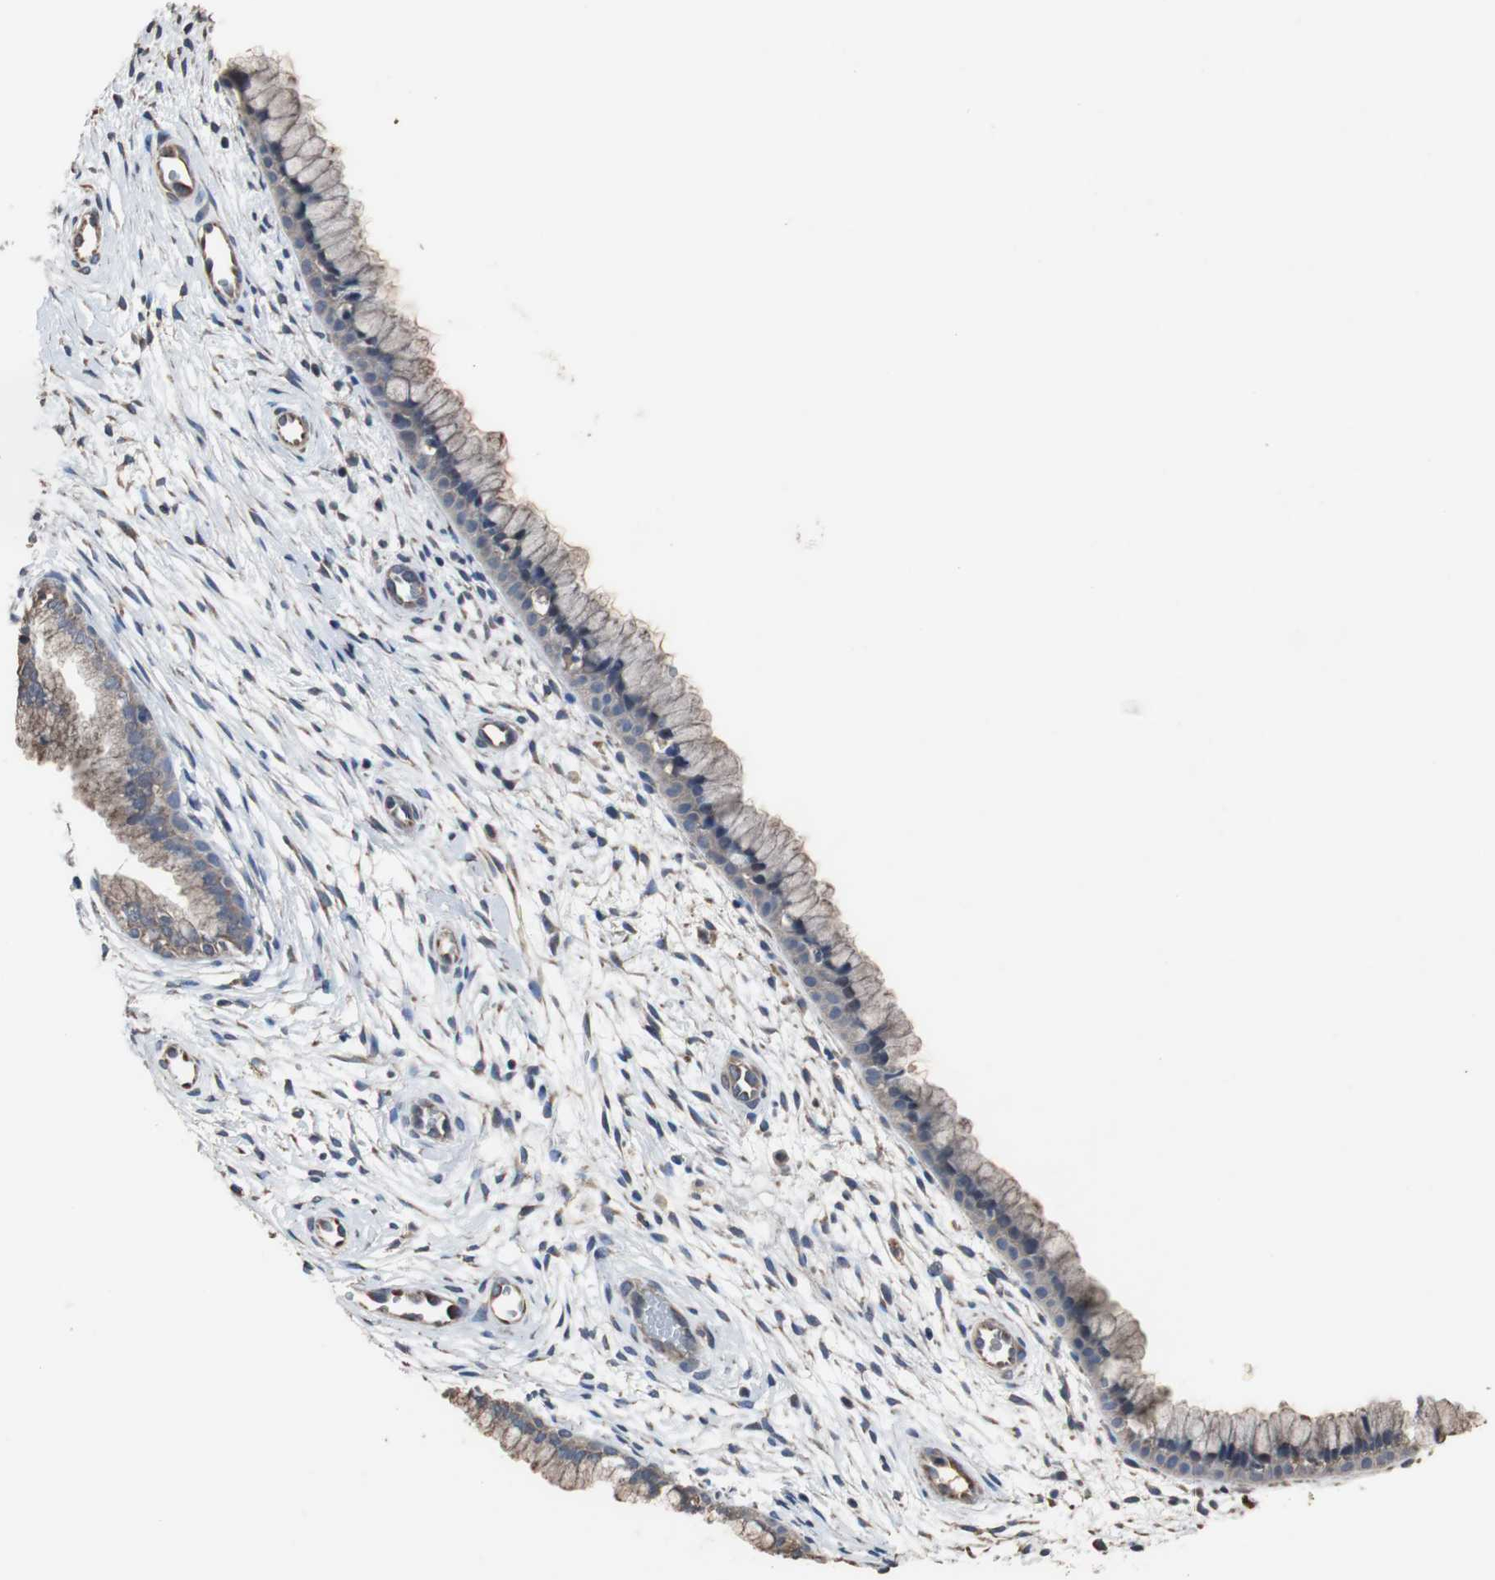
{"staining": {"intensity": "weak", "quantity": "25%-75%", "location": "cytoplasmic/membranous"}, "tissue": "cervix", "cell_type": "Glandular cells", "image_type": "normal", "snomed": [{"axis": "morphology", "description": "Normal tissue, NOS"}, {"axis": "topography", "description": "Cervix"}], "caption": "Weak cytoplasmic/membranous expression for a protein is identified in approximately 25%-75% of glandular cells of normal cervix using immunohistochemistry.", "gene": "SCIMP", "patient": {"sex": "female", "age": 39}}